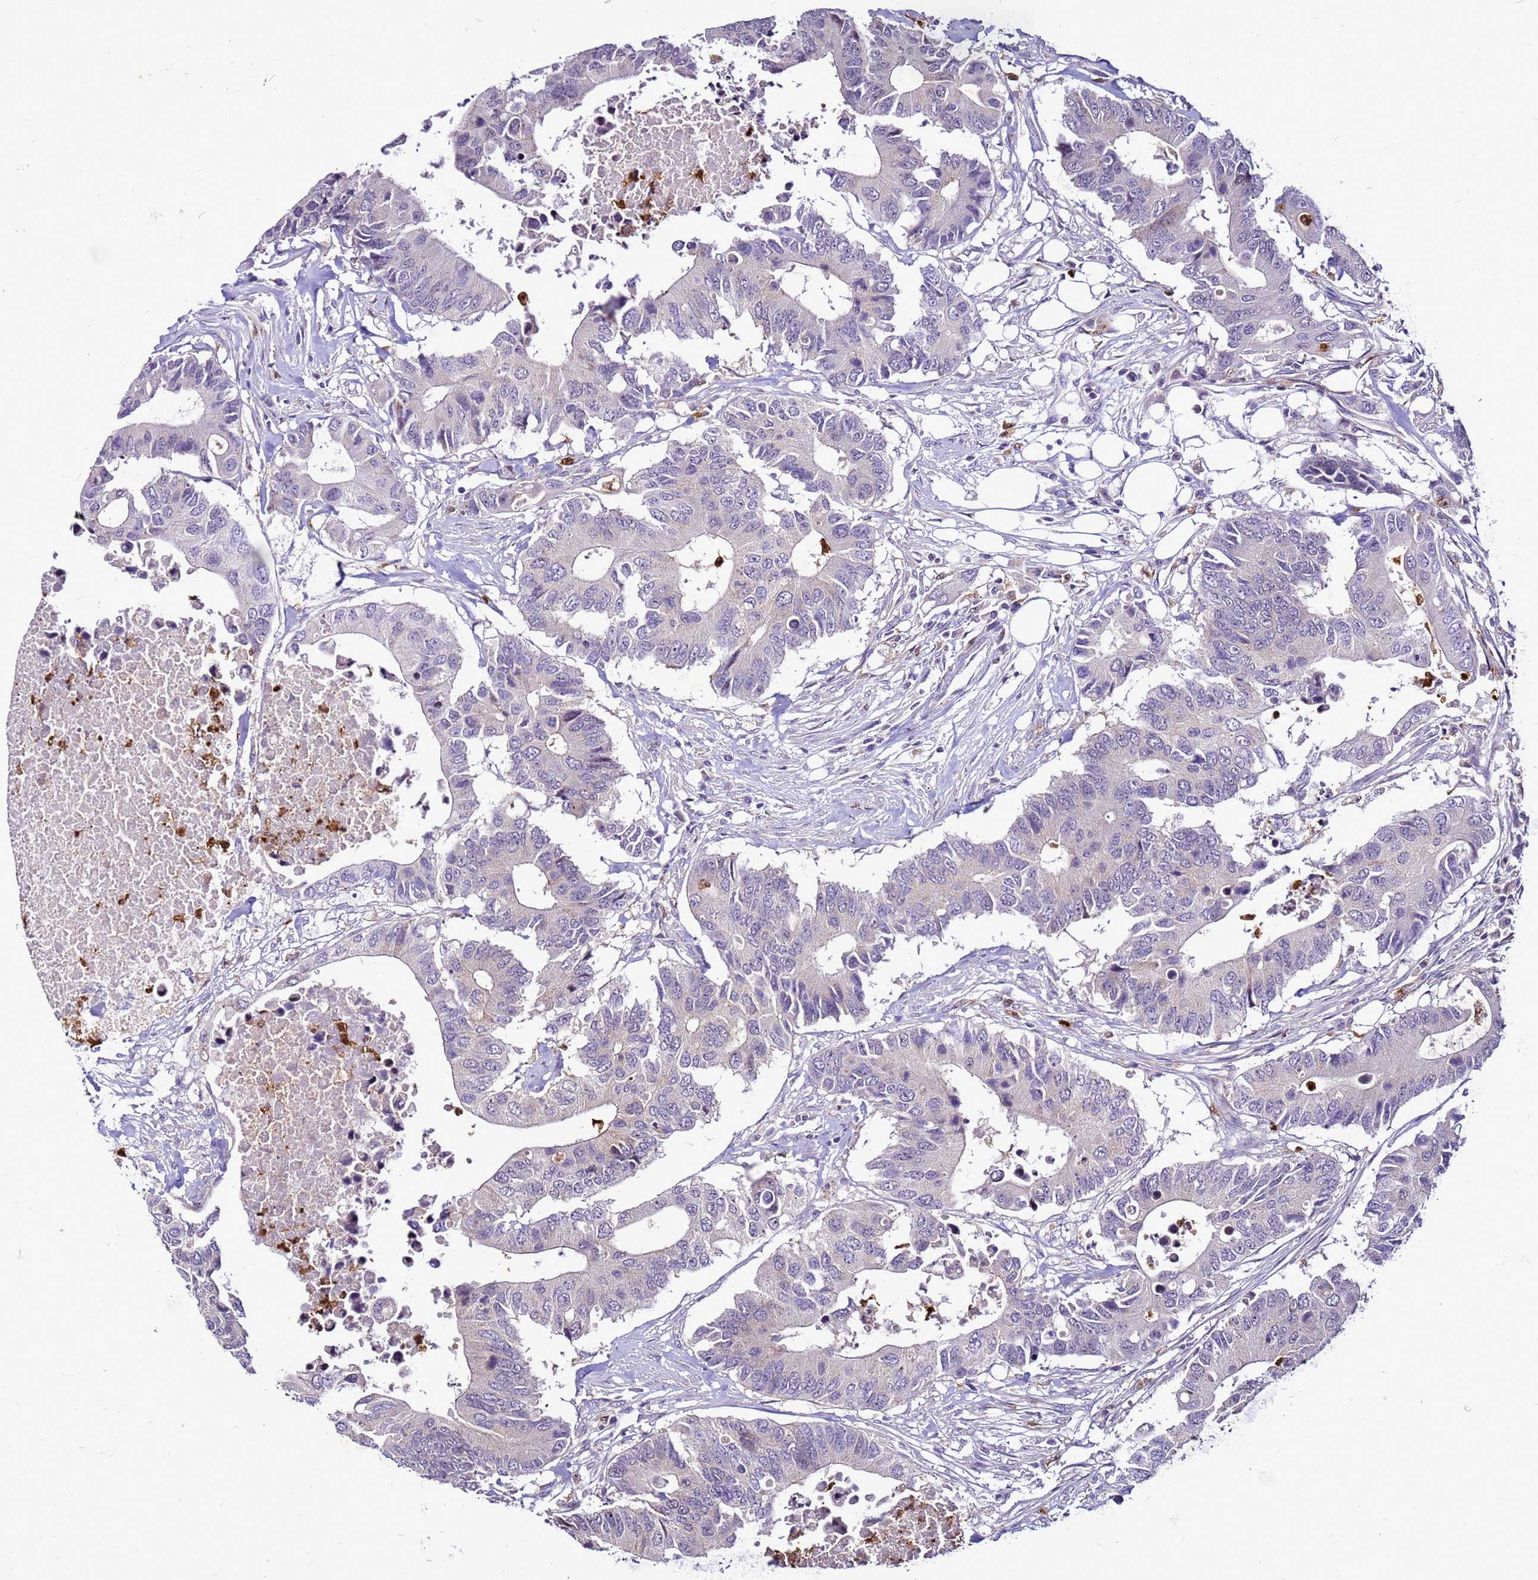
{"staining": {"intensity": "negative", "quantity": "none", "location": "none"}, "tissue": "colorectal cancer", "cell_type": "Tumor cells", "image_type": "cancer", "snomed": [{"axis": "morphology", "description": "Adenocarcinoma, NOS"}, {"axis": "topography", "description": "Colon"}], "caption": "Colorectal cancer (adenocarcinoma) was stained to show a protein in brown. There is no significant positivity in tumor cells. The staining was performed using DAB to visualize the protein expression in brown, while the nuclei were stained in blue with hematoxylin (Magnification: 20x).", "gene": "VPS4B", "patient": {"sex": "male", "age": 71}}